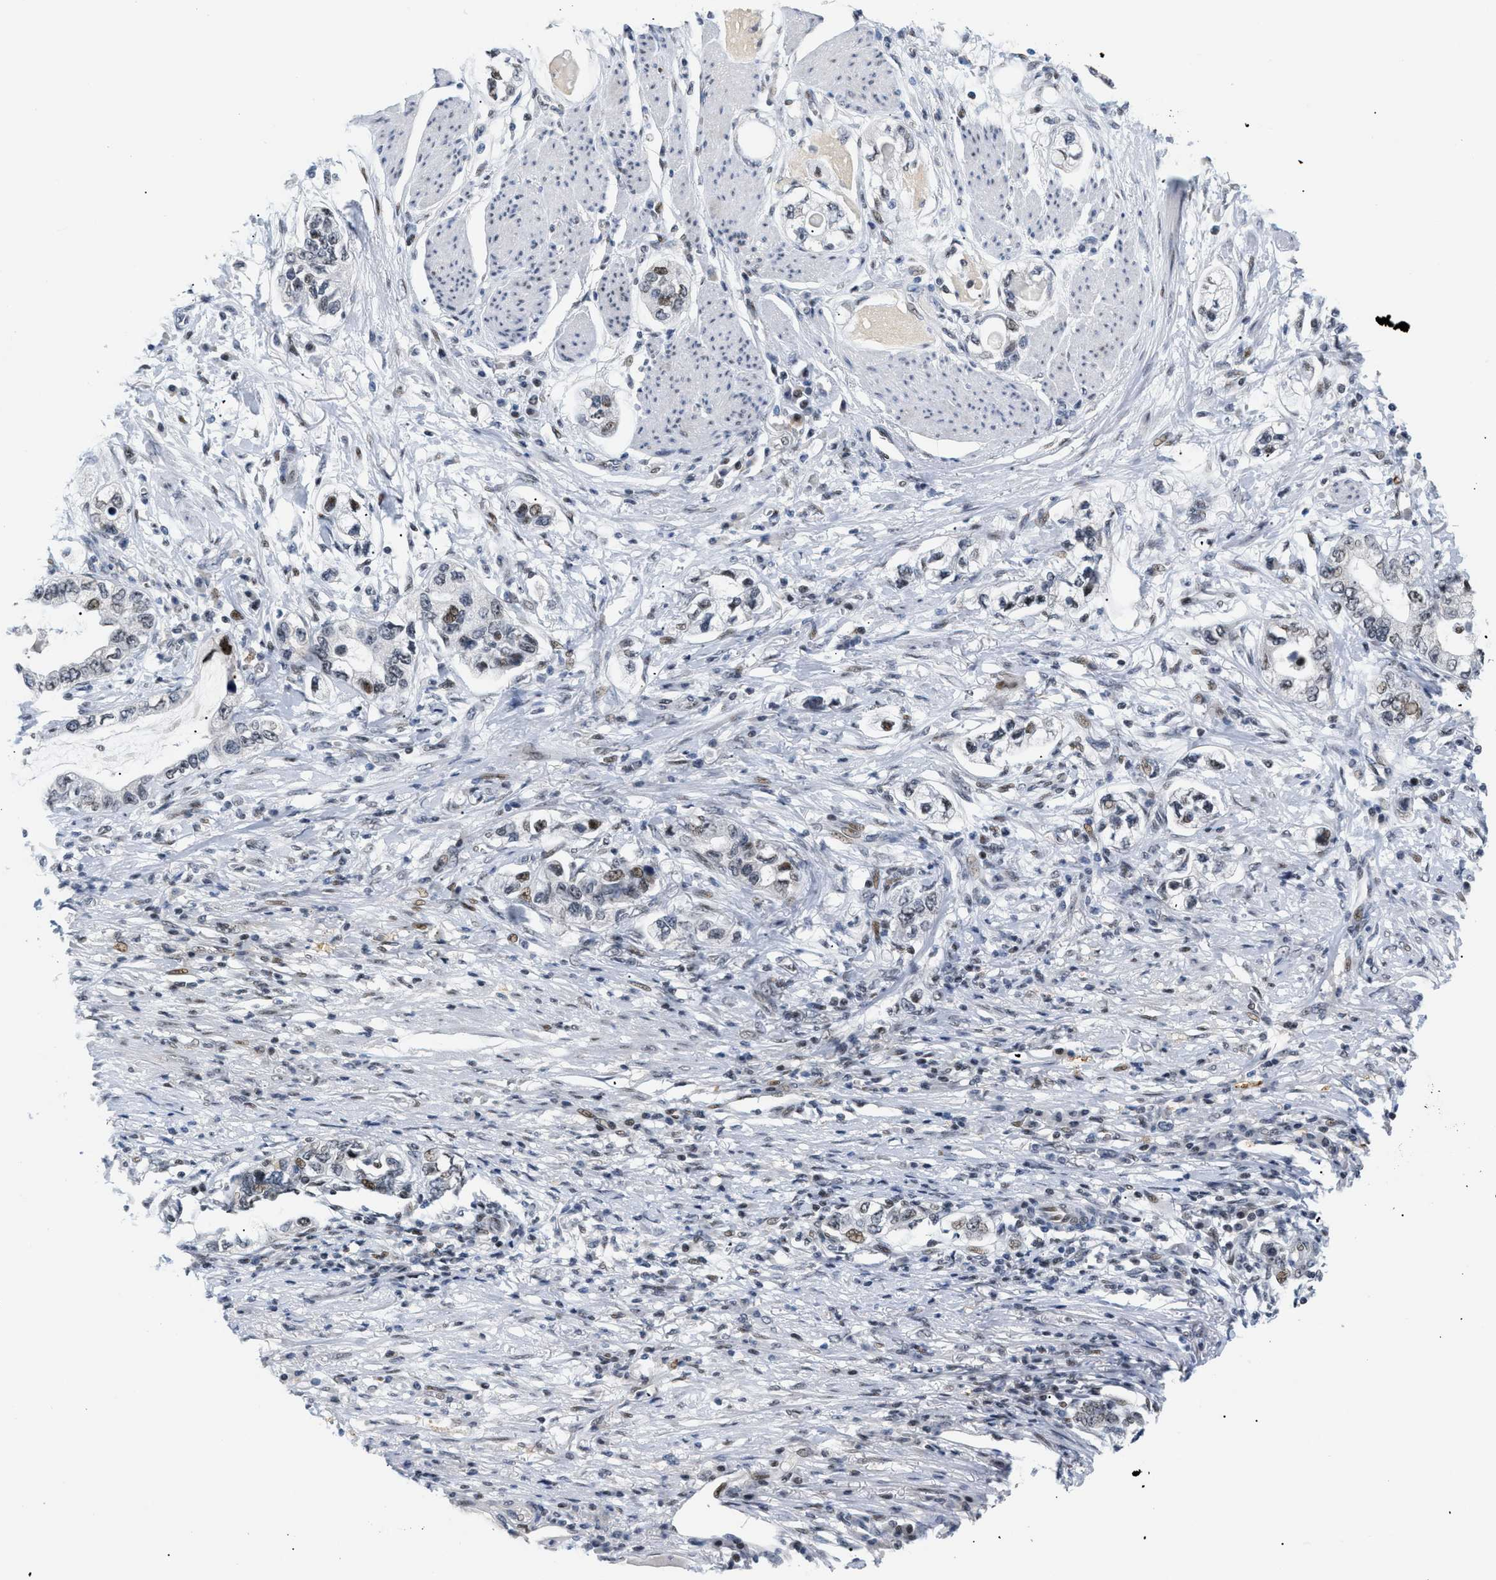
{"staining": {"intensity": "moderate", "quantity": ">75%", "location": "nuclear"}, "tissue": "stomach cancer", "cell_type": "Tumor cells", "image_type": "cancer", "snomed": [{"axis": "morphology", "description": "Adenocarcinoma, NOS"}, {"axis": "topography", "description": "Stomach, lower"}], "caption": "This histopathology image displays stomach cancer (adenocarcinoma) stained with immunohistochemistry to label a protein in brown. The nuclear of tumor cells show moderate positivity for the protein. Nuclei are counter-stained blue.", "gene": "MED1", "patient": {"sex": "female", "age": 93}}